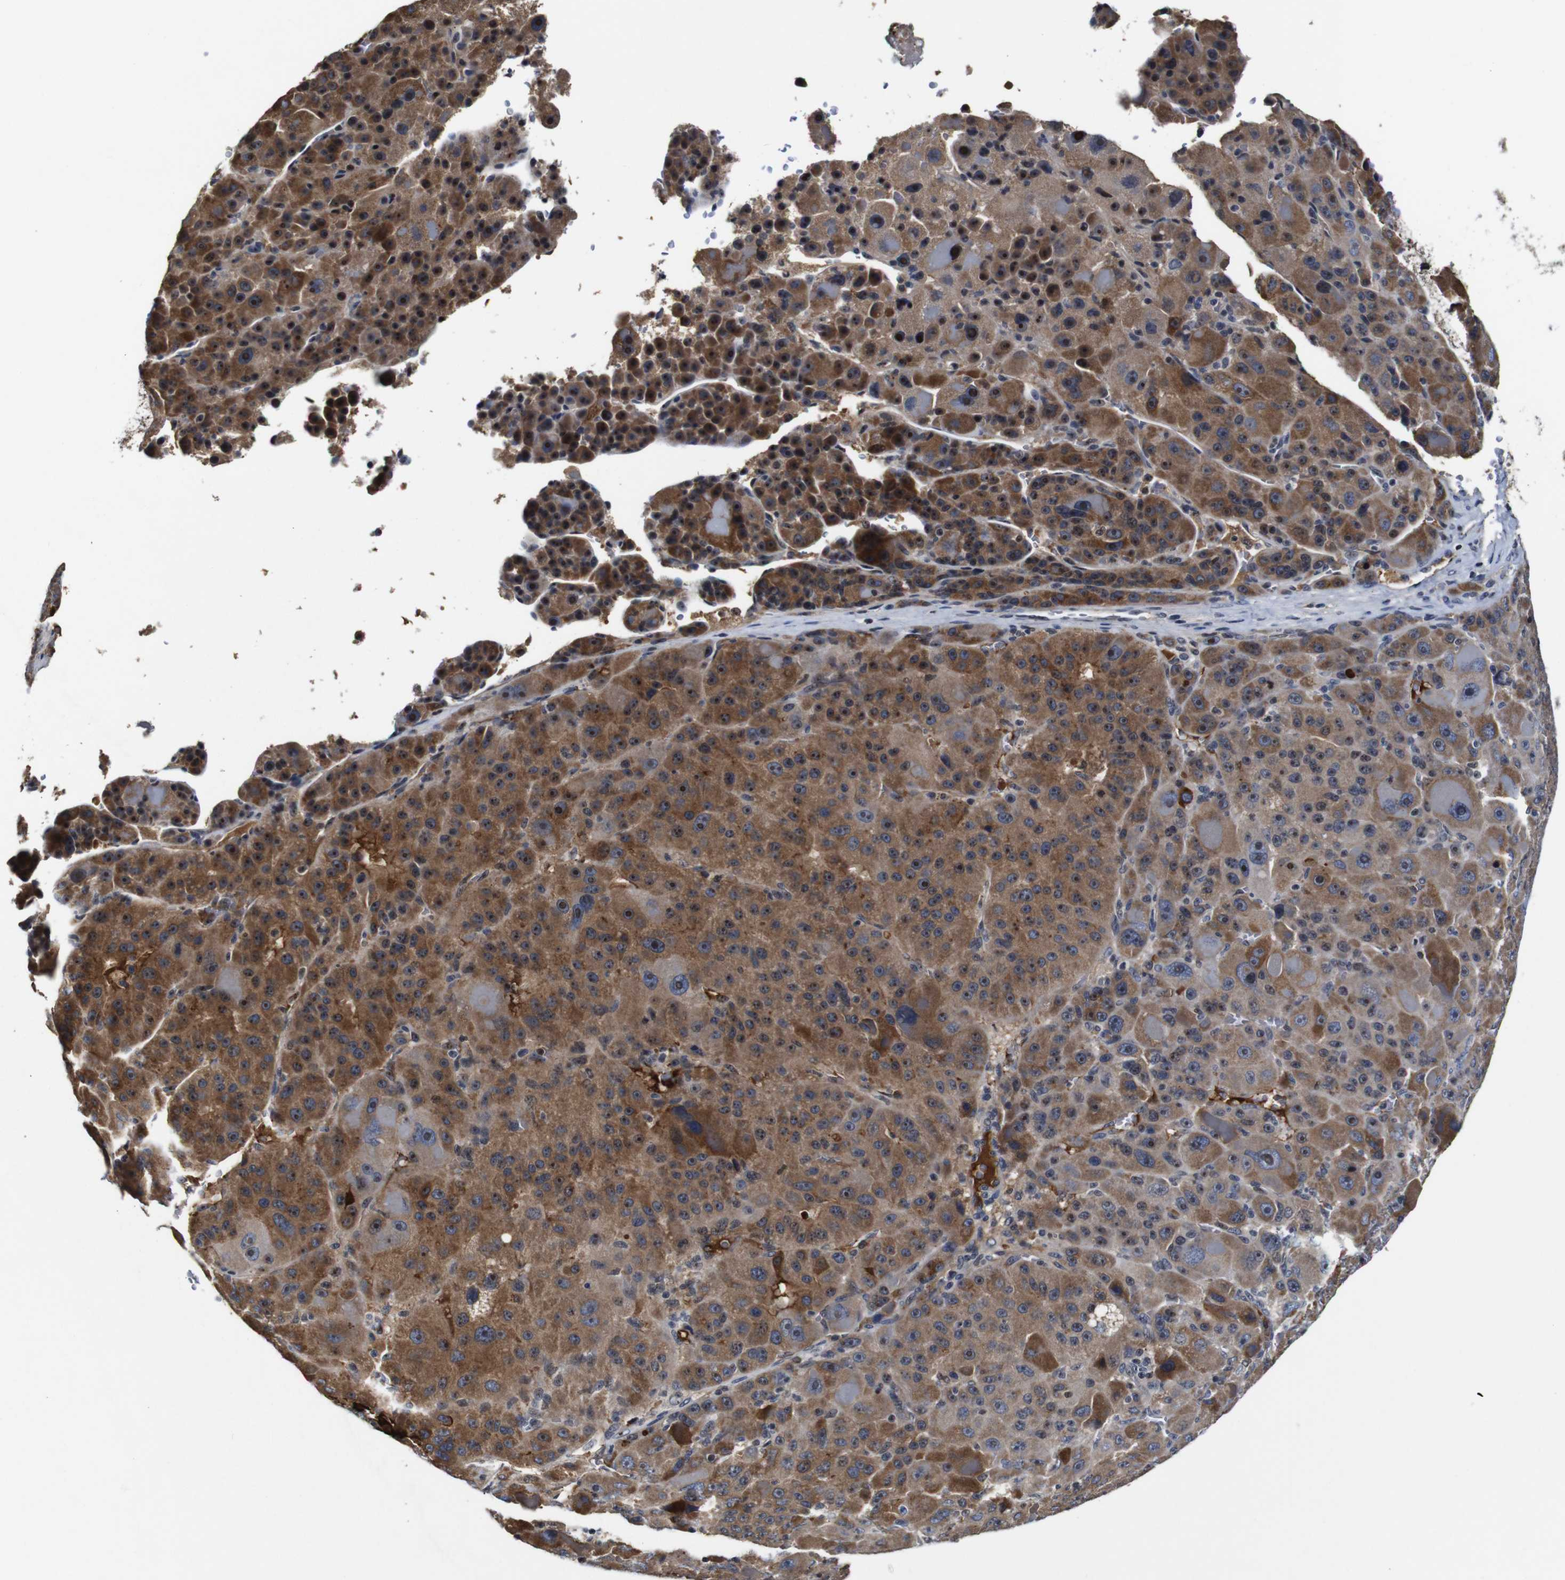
{"staining": {"intensity": "moderate", "quantity": ">75%", "location": "cytoplasmic/membranous,nuclear"}, "tissue": "liver cancer", "cell_type": "Tumor cells", "image_type": "cancer", "snomed": [{"axis": "morphology", "description": "Carcinoma, Hepatocellular, NOS"}, {"axis": "topography", "description": "Liver"}], "caption": "High-power microscopy captured an immunohistochemistry image of liver hepatocellular carcinoma, revealing moderate cytoplasmic/membranous and nuclear positivity in about >75% of tumor cells.", "gene": "MYC", "patient": {"sex": "male", "age": 76}}